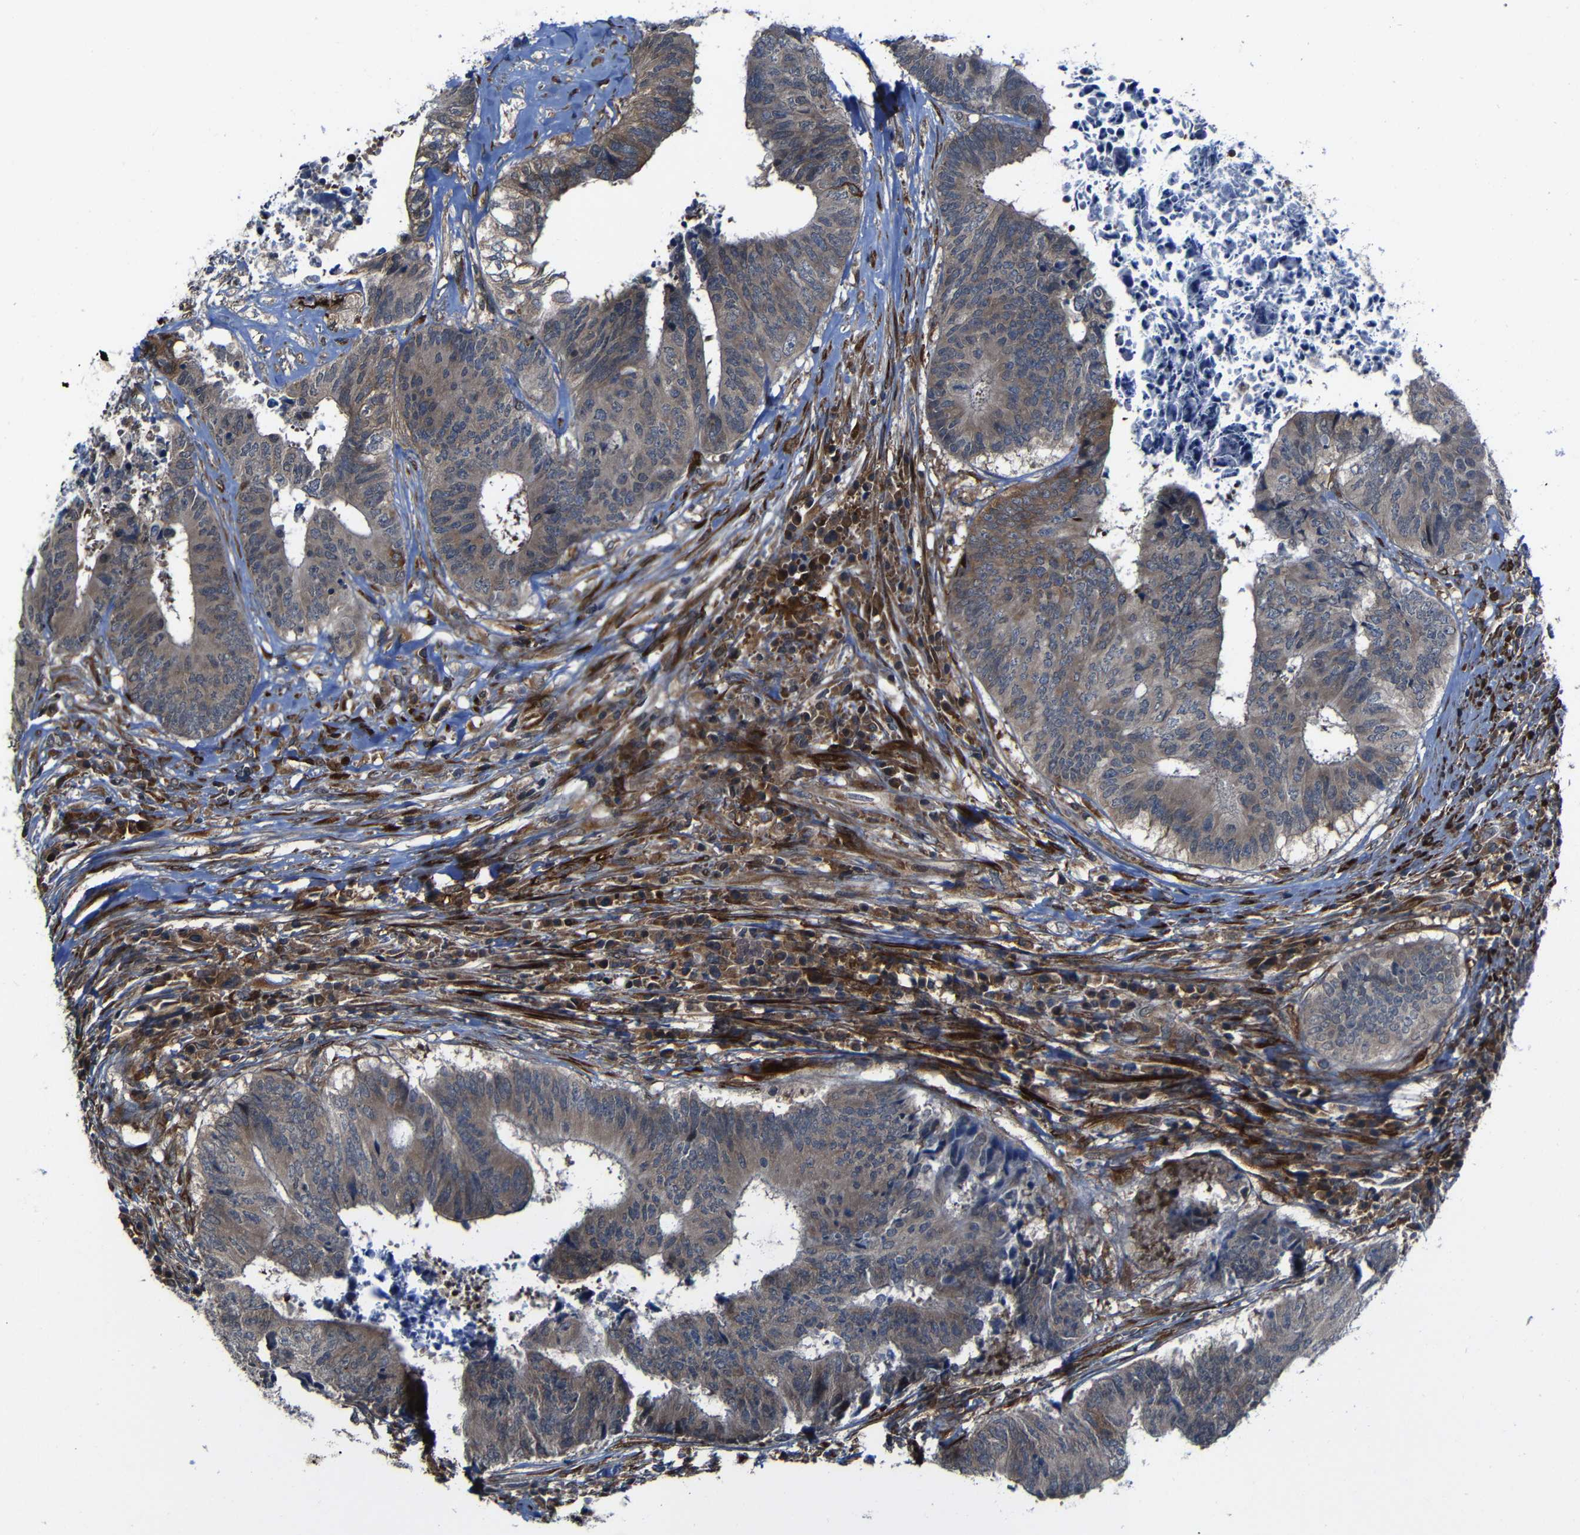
{"staining": {"intensity": "moderate", "quantity": ">75%", "location": "cytoplasmic/membranous"}, "tissue": "colorectal cancer", "cell_type": "Tumor cells", "image_type": "cancer", "snomed": [{"axis": "morphology", "description": "Adenocarcinoma, NOS"}, {"axis": "topography", "description": "Rectum"}], "caption": "This photomicrograph displays IHC staining of human colorectal adenocarcinoma, with medium moderate cytoplasmic/membranous expression in approximately >75% of tumor cells.", "gene": "KIAA0513", "patient": {"sex": "male", "age": 72}}